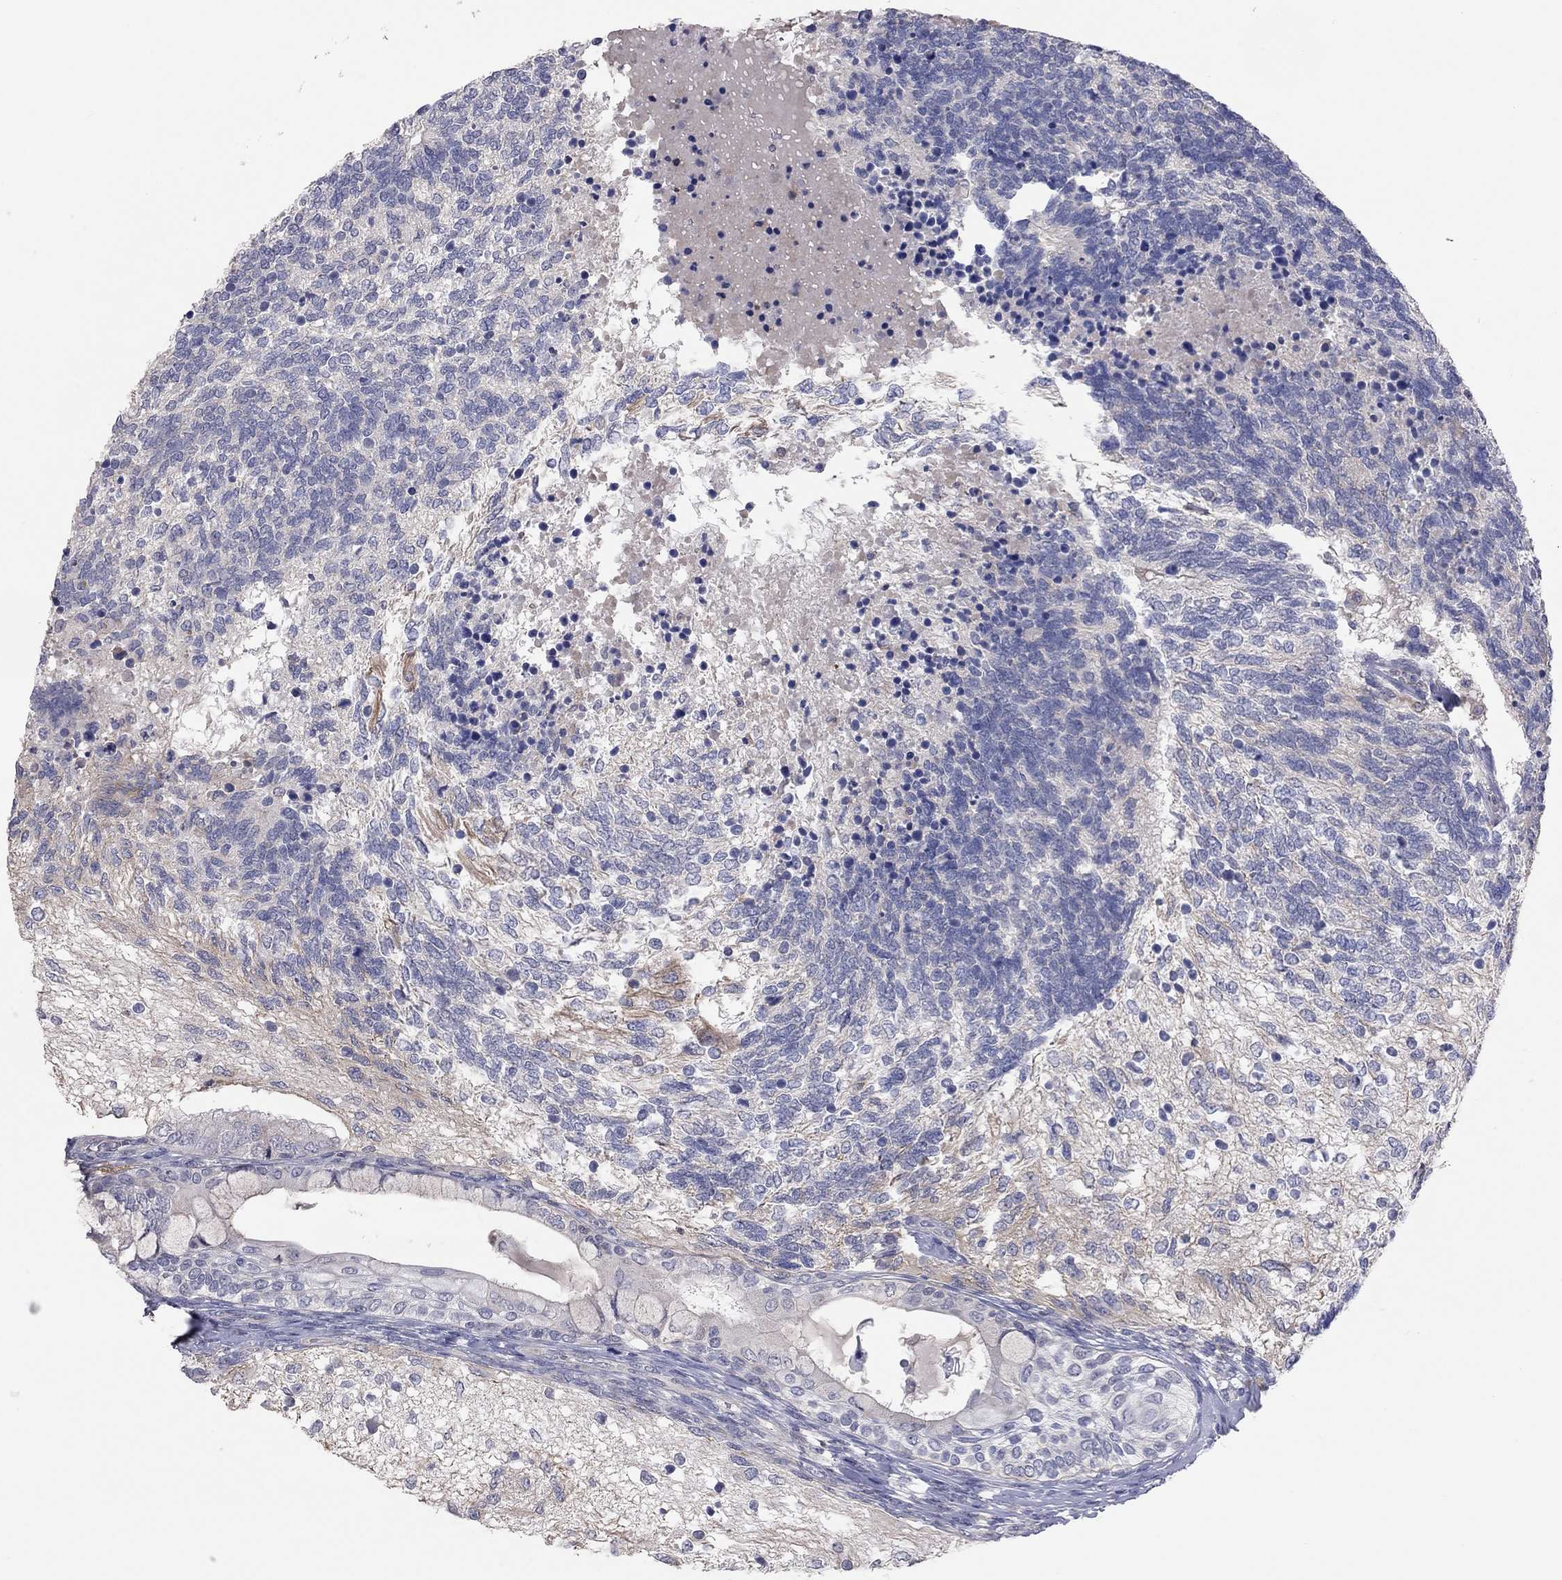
{"staining": {"intensity": "negative", "quantity": "none", "location": "none"}, "tissue": "testis cancer", "cell_type": "Tumor cells", "image_type": "cancer", "snomed": [{"axis": "morphology", "description": "Seminoma, NOS"}, {"axis": "morphology", "description": "Carcinoma, Embryonal, NOS"}, {"axis": "topography", "description": "Testis"}], "caption": "Tumor cells show no significant staining in testis cancer (seminoma).", "gene": "KCNB1", "patient": {"sex": "male", "age": 41}}